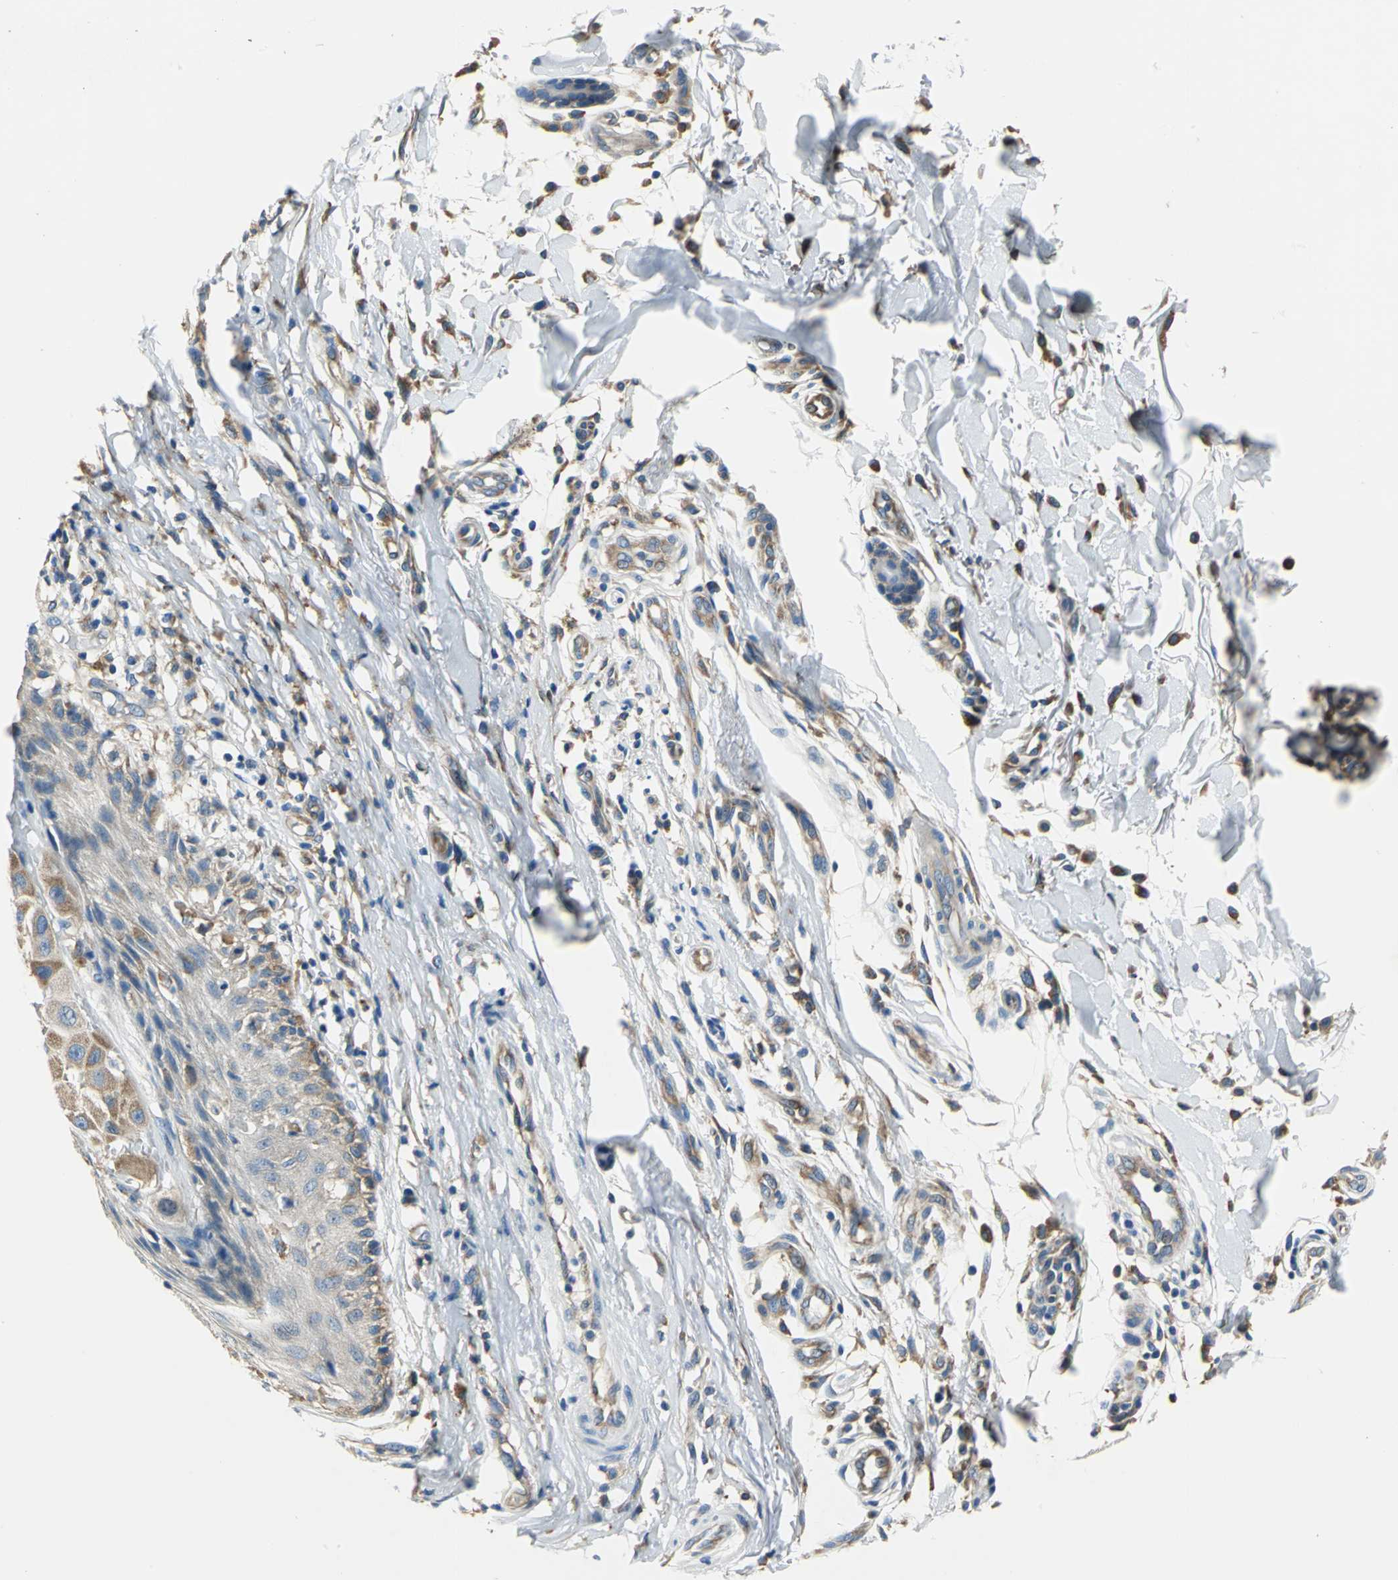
{"staining": {"intensity": "moderate", "quantity": "<25%", "location": "cytoplasmic/membranous"}, "tissue": "melanoma", "cell_type": "Tumor cells", "image_type": "cancer", "snomed": [{"axis": "morphology", "description": "Malignant melanoma, NOS"}, {"axis": "topography", "description": "Skin"}], "caption": "Protein analysis of melanoma tissue exhibits moderate cytoplasmic/membranous positivity in about <25% of tumor cells.", "gene": "TRIM25", "patient": {"sex": "female", "age": 81}}